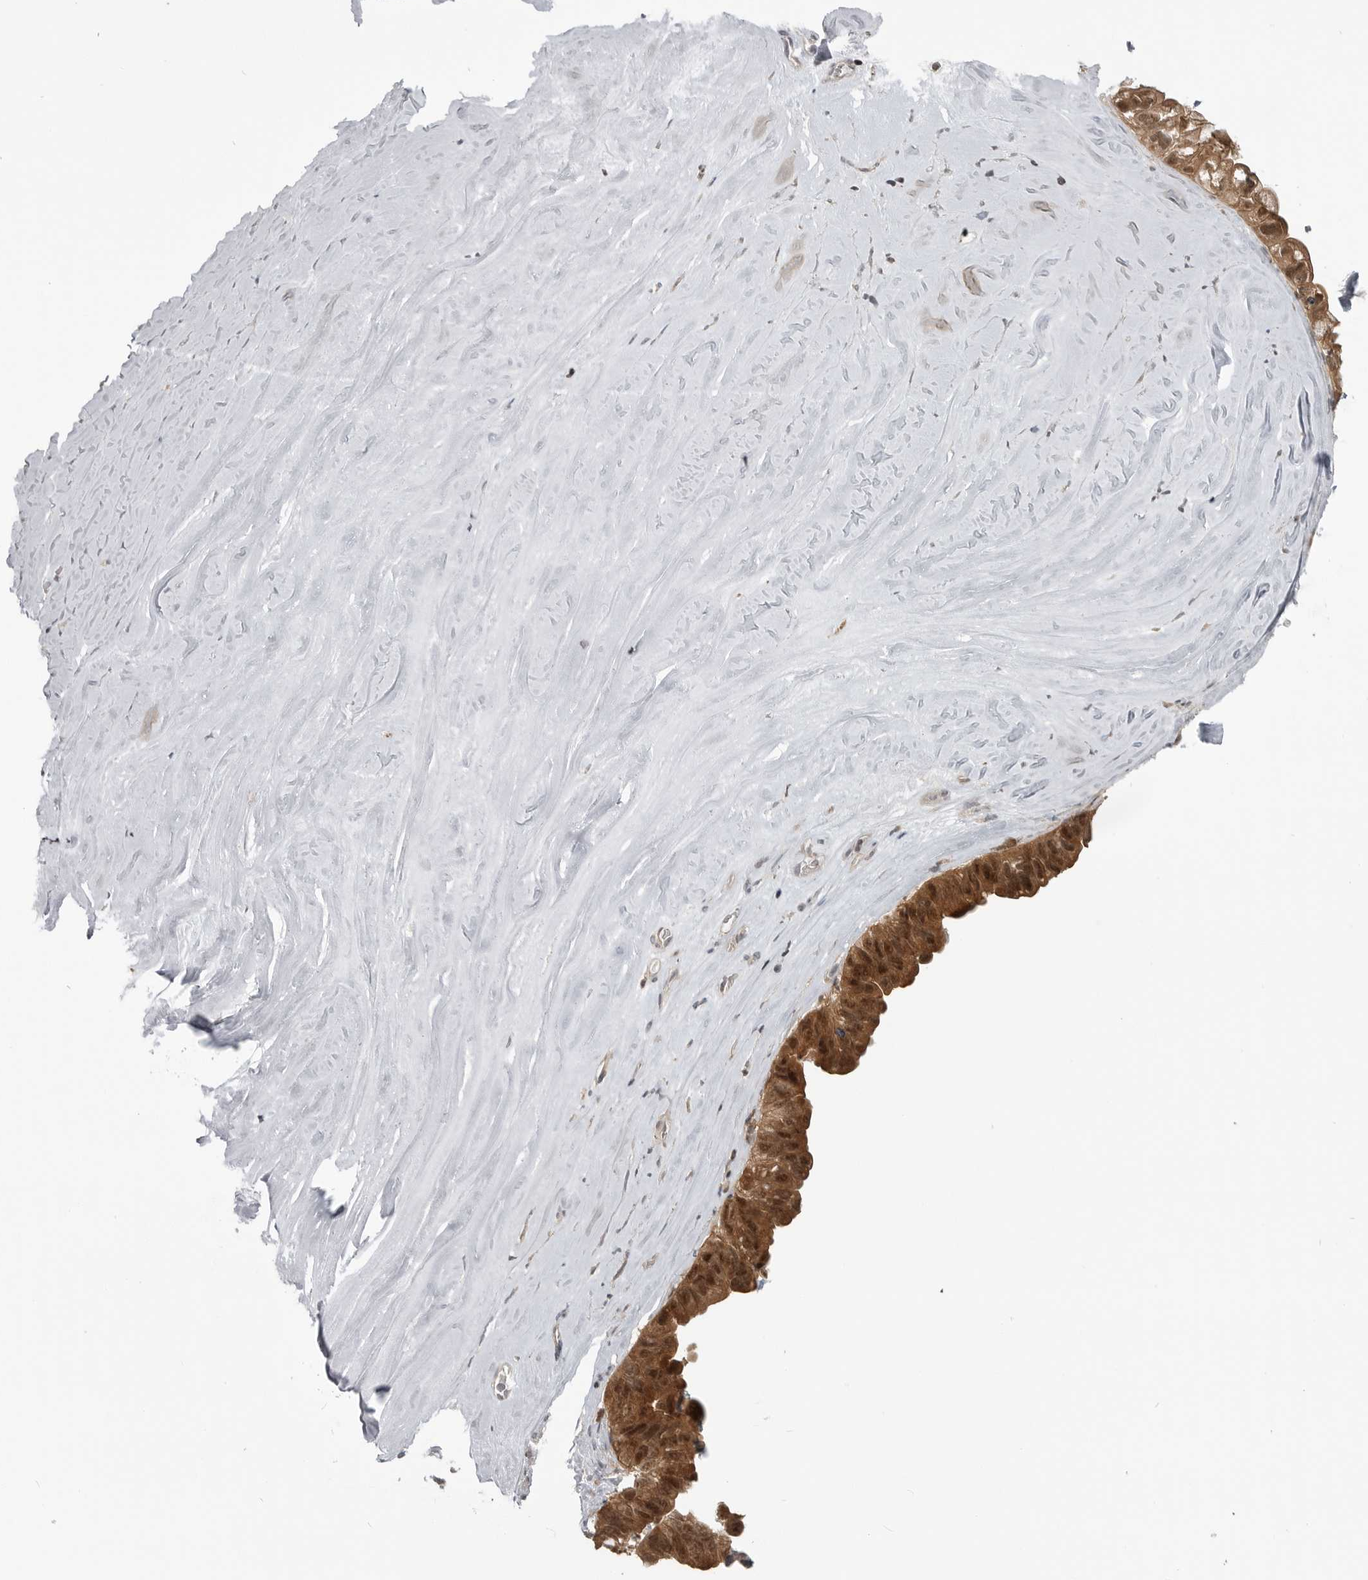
{"staining": {"intensity": "strong", "quantity": ">75%", "location": "cytoplasmic/membranous,nuclear"}, "tissue": "ovarian cancer", "cell_type": "Tumor cells", "image_type": "cancer", "snomed": [{"axis": "morphology", "description": "Cystadenocarcinoma, mucinous, NOS"}, {"axis": "topography", "description": "Ovary"}], "caption": "Immunohistochemical staining of human ovarian cancer shows high levels of strong cytoplasmic/membranous and nuclear positivity in about >75% of tumor cells.", "gene": "MAPK13", "patient": {"sex": "female", "age": 61}}